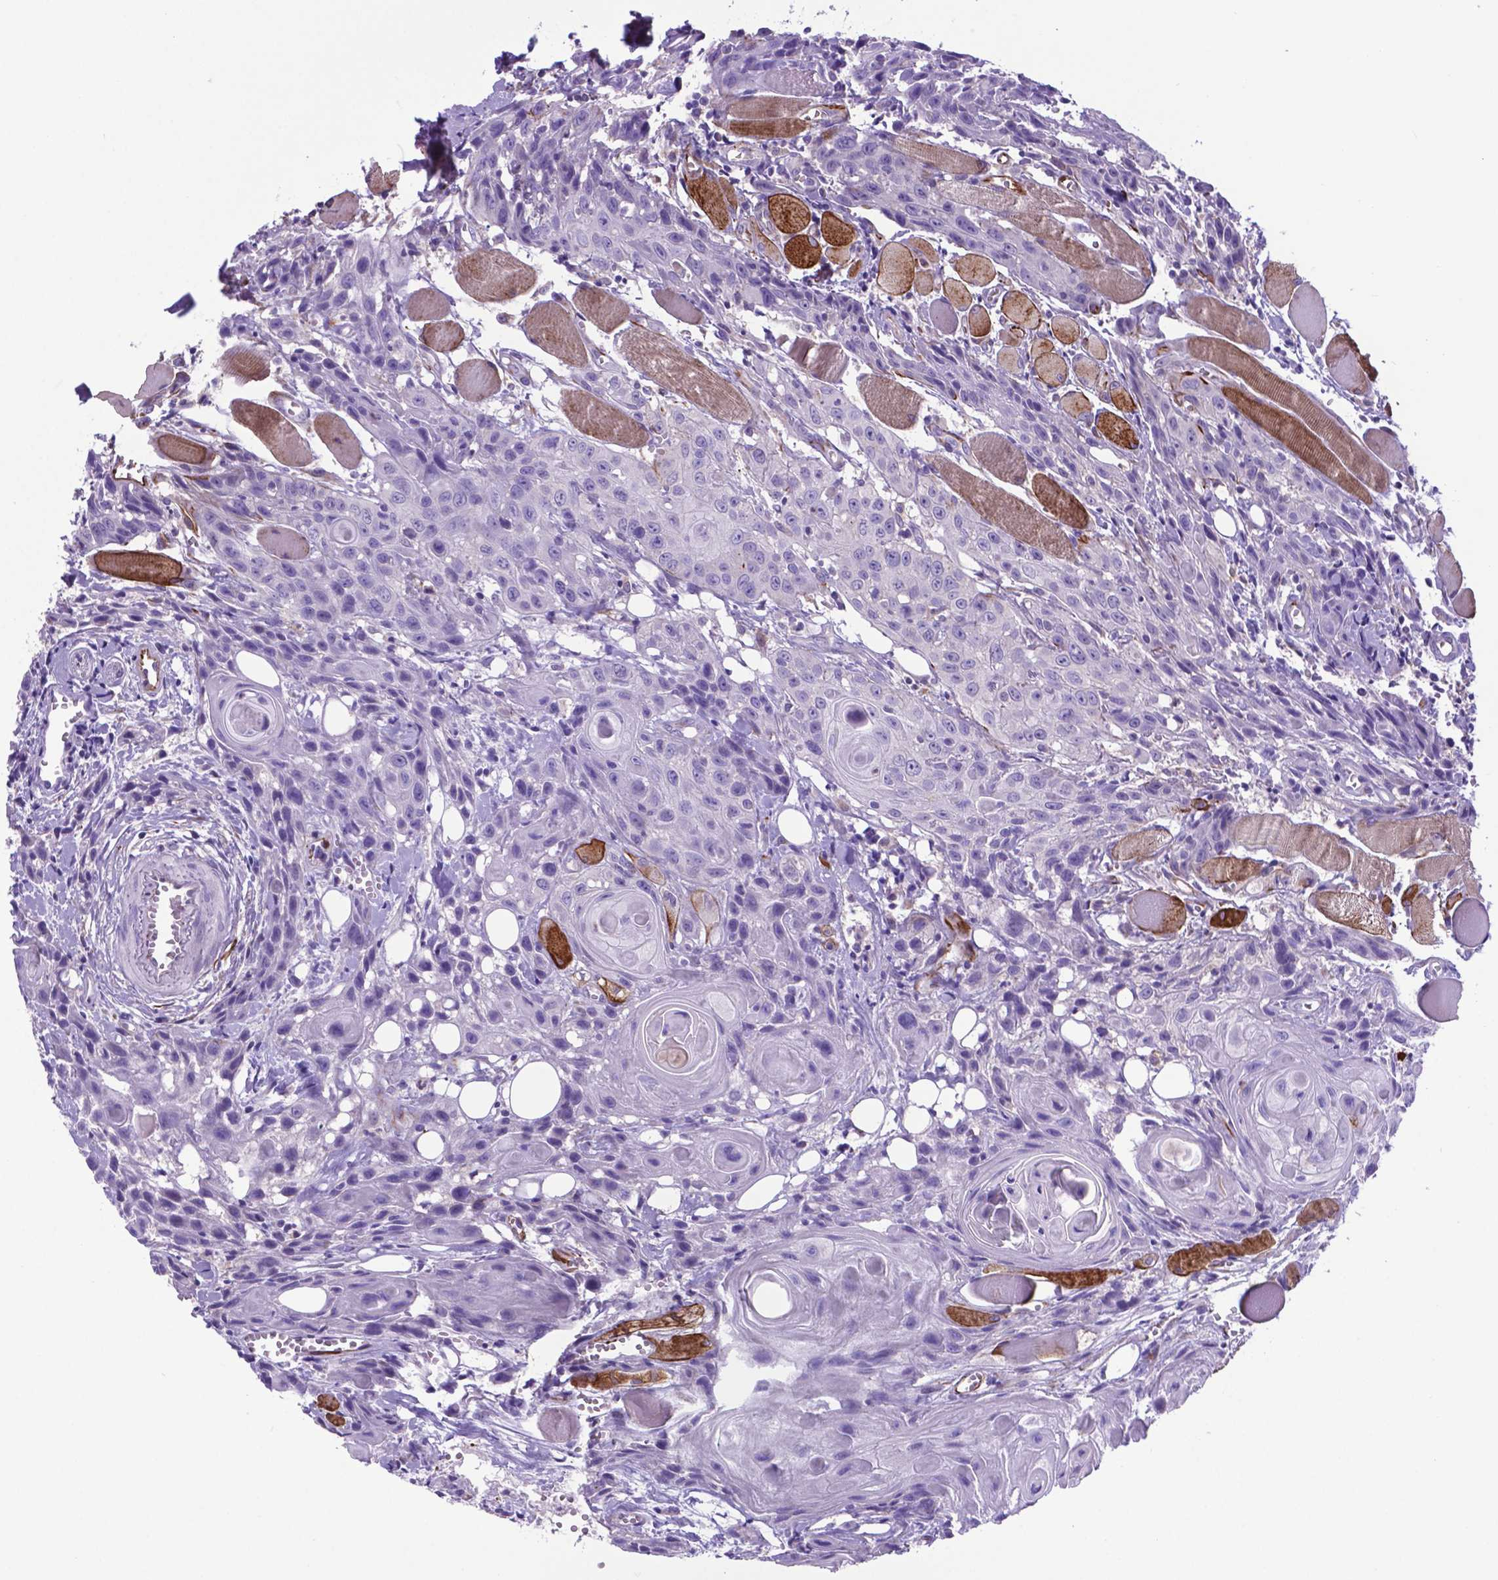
{"staining": {"intensity": "negative", "quantity": "none", "location": "none"}, "tissue": "head and neck cancer", "cell_type": "Tumor cells", "image_type": "cancer", "snomed": [{"axis": "morphology", "description": "Squamous cell carcinoma, NOS"}, {"axis": "topography", "description": "Oral tissue"}, {"axis": "topography", "description": "Head-Neck"}], "caption": "Micrograph shows no protein positivity in tumor cells of squamous cell carcinoma (head and neck) tissue.", "gene": "LZTR1", "patient": {"sex": "male", "age": 58}}